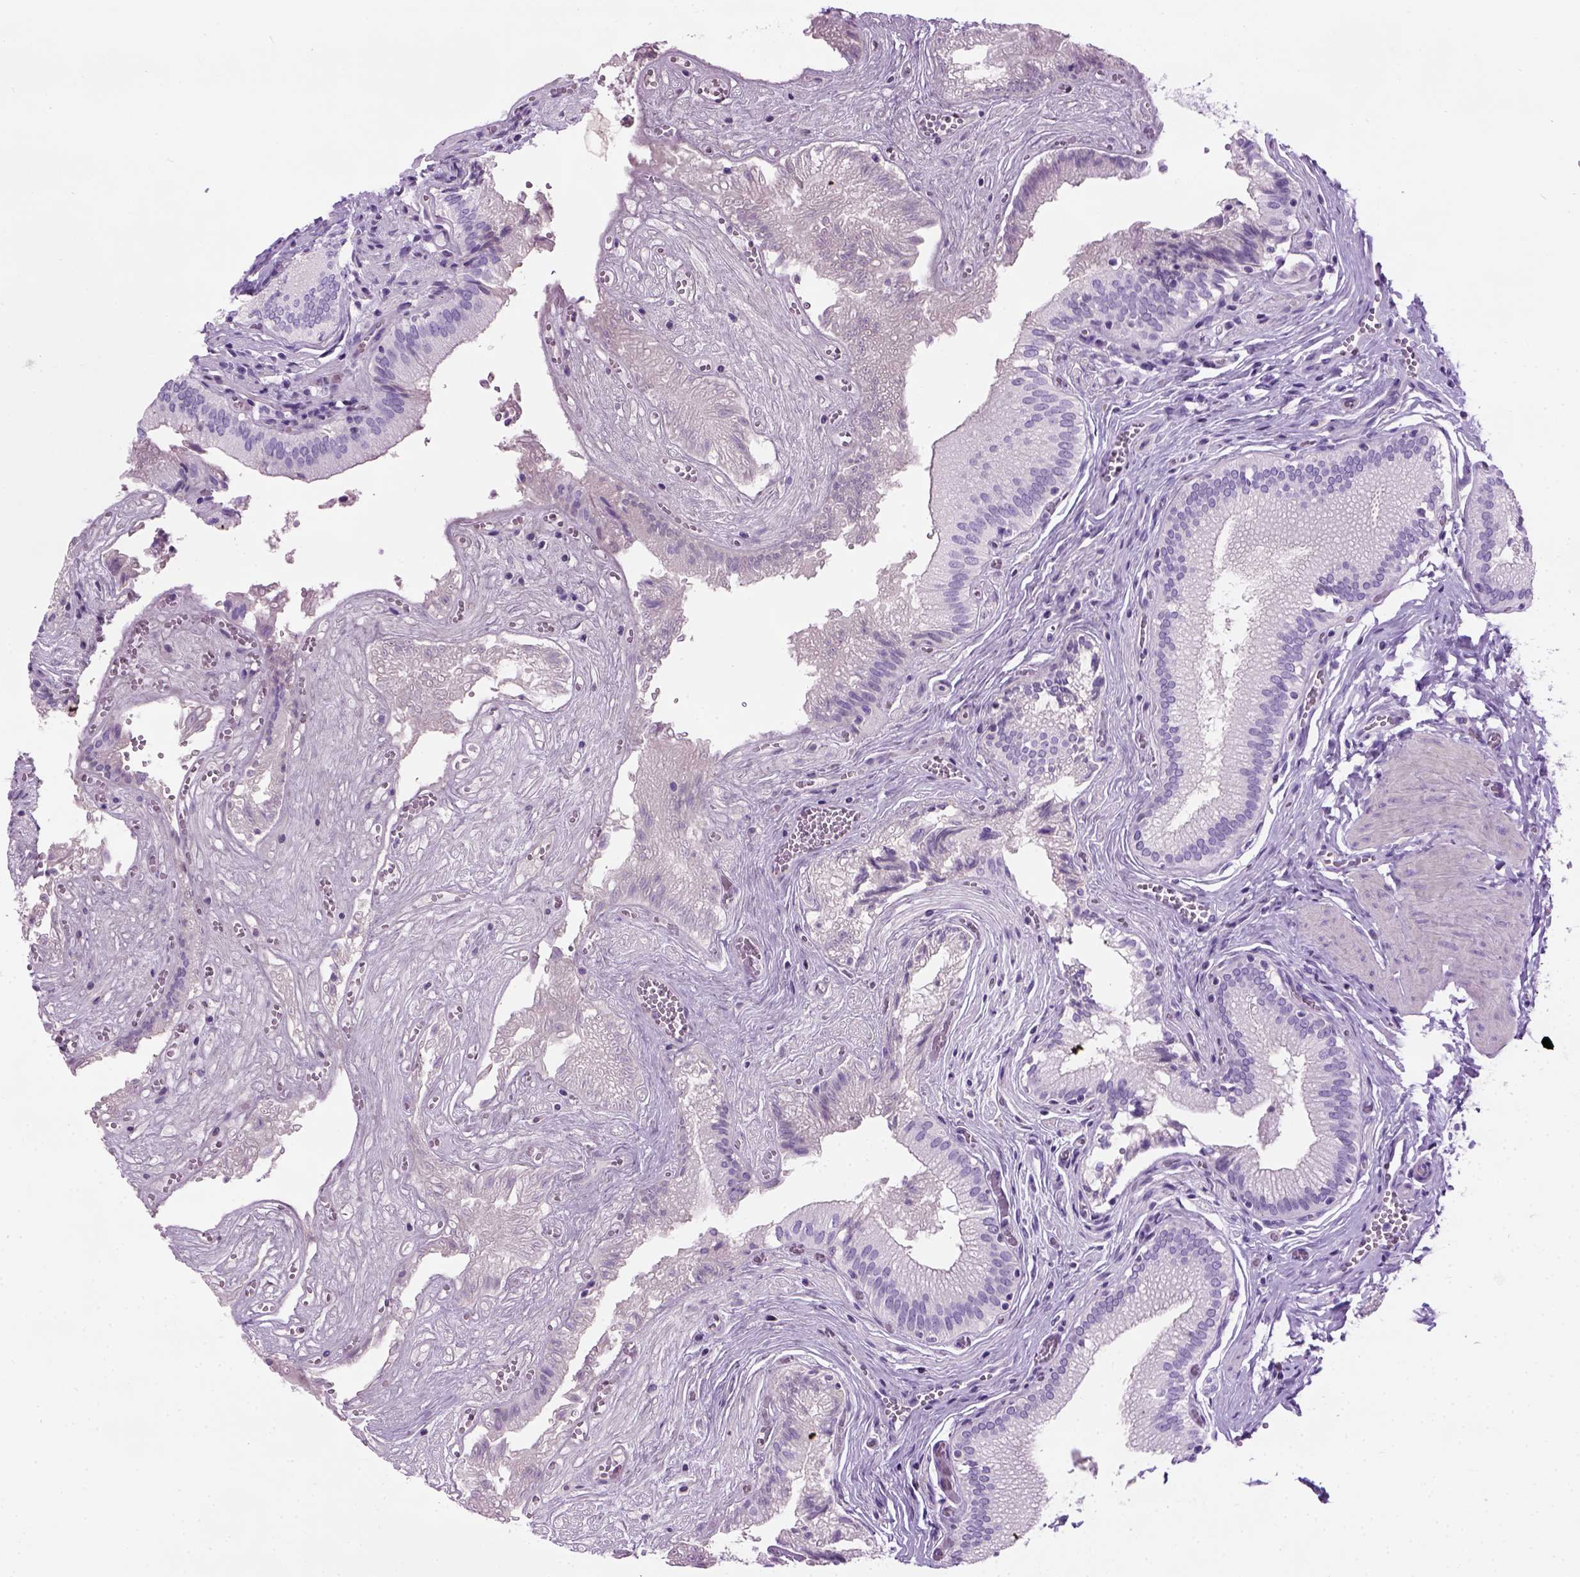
{"staining": {"intensity": "negative", "quantity": "none", "location": "none"}, "tissue": "gallbladder", "cell_type": "Glandular cells", "image_type": "normal", "snomed": [{"axis": "morphology", "description": "Normal tissue, NOS"}, {"axis": "topography", "description": "Gallbladder"}, {"axis": "topography", "description": "Peripheral nerve tissue"}], "caption": "Glandular cells show no significant protein expression in benign gallbladder. Nuclei are stained in blue.", "gene": "GABRB2", "patient": {"sex": "male", "age": 17}}